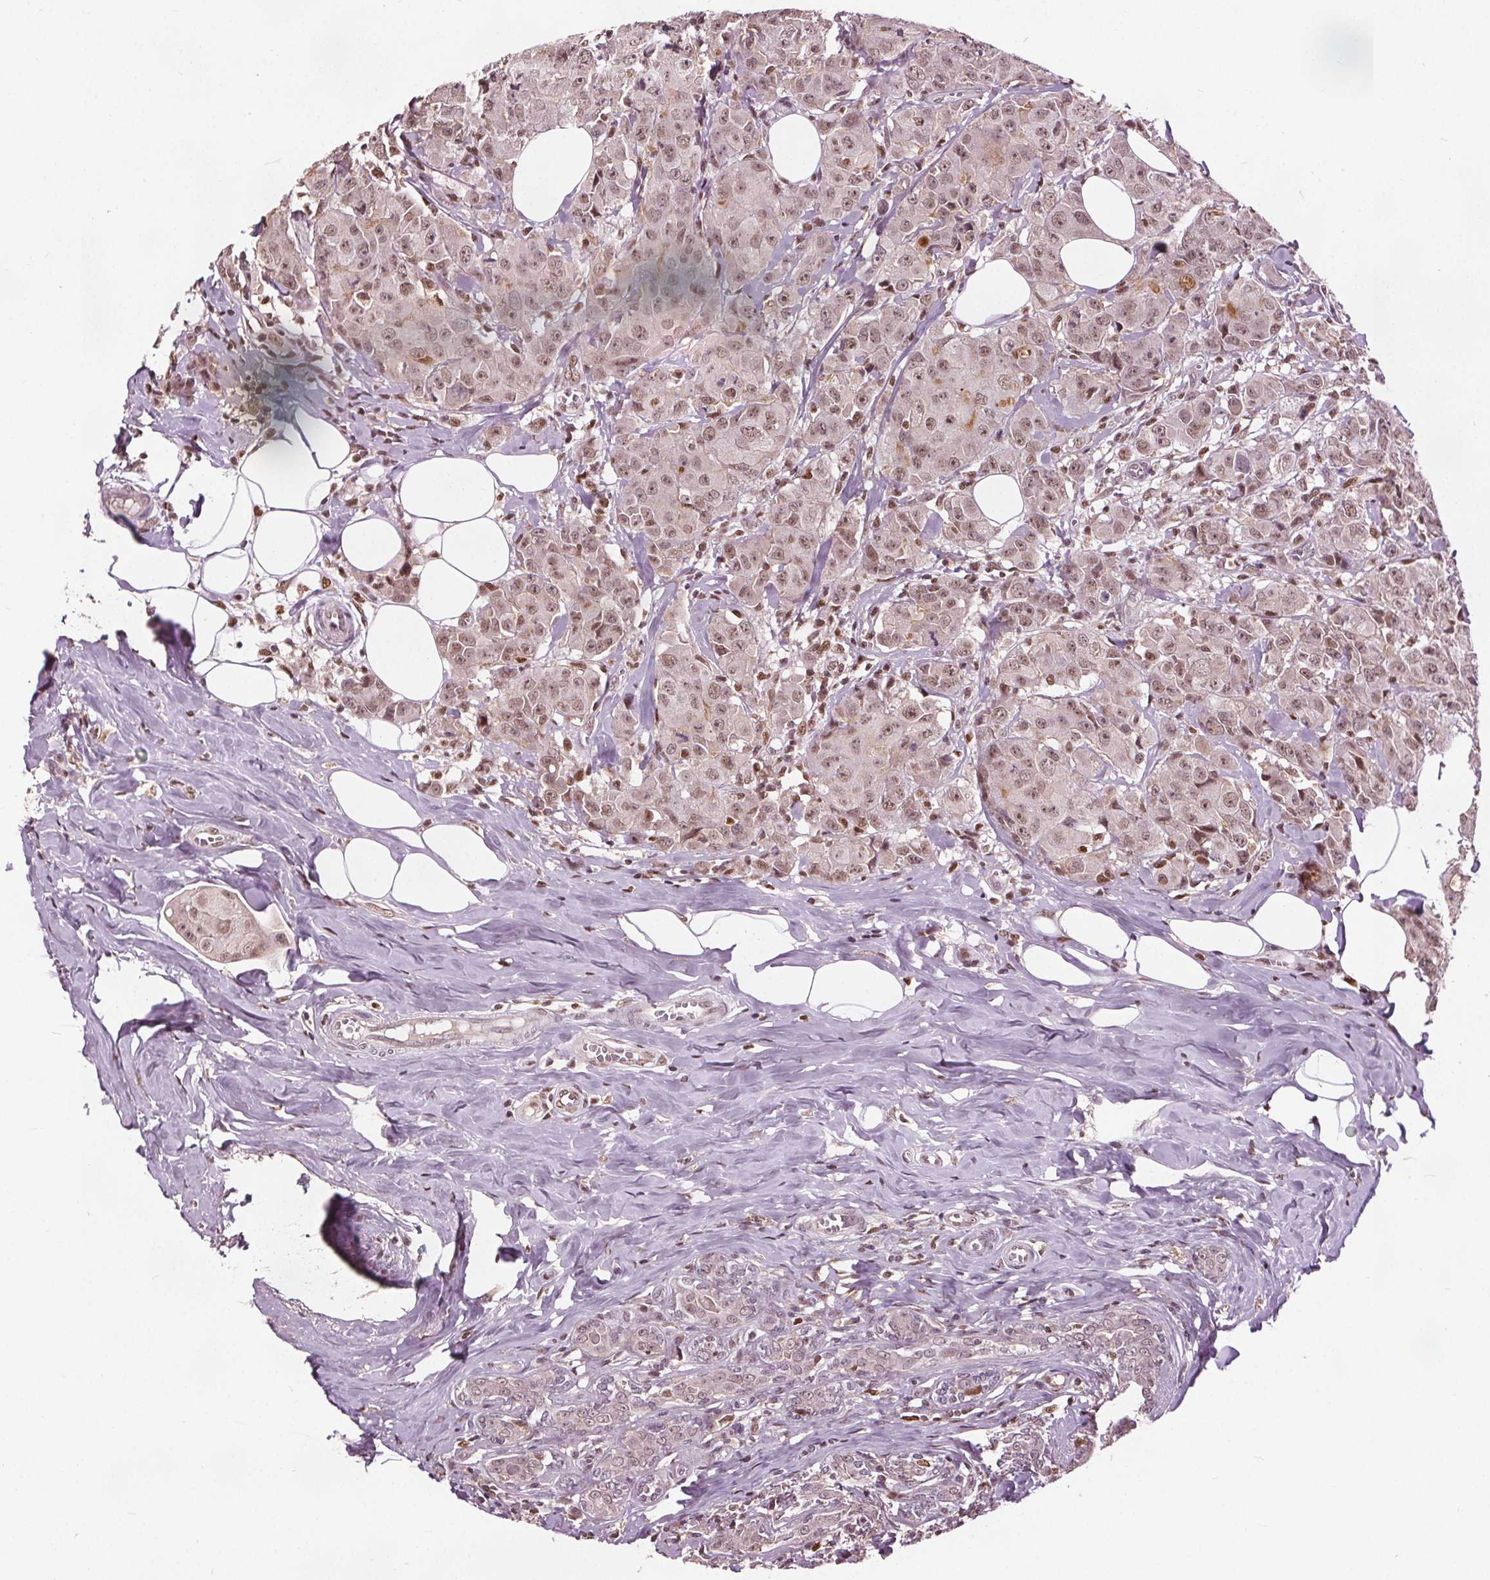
{"staining": {"intensity": "moderate", "quantity": "25%-75%", "location": "nuclear"}, "tissue": "breast cancer", "cell_type": "Tumor cells", "image_type": "cancer", "snomed": [{"axis": "morphology", "description": "Normal tissue, NOS"}, {"axis": "morphology", "description": "Duct carcinoma"}, {"axis": "topography", "description": "Breast"}], "caption": "A photomicrograph of human breast cancer stained for a protein displays moderate nuclear brown staining in tumor cells. (DAB = brown stain, brightfield microscopy at high magnification).", "gene": "DDX11", "patient": {"sex": "female", "age": 43}}